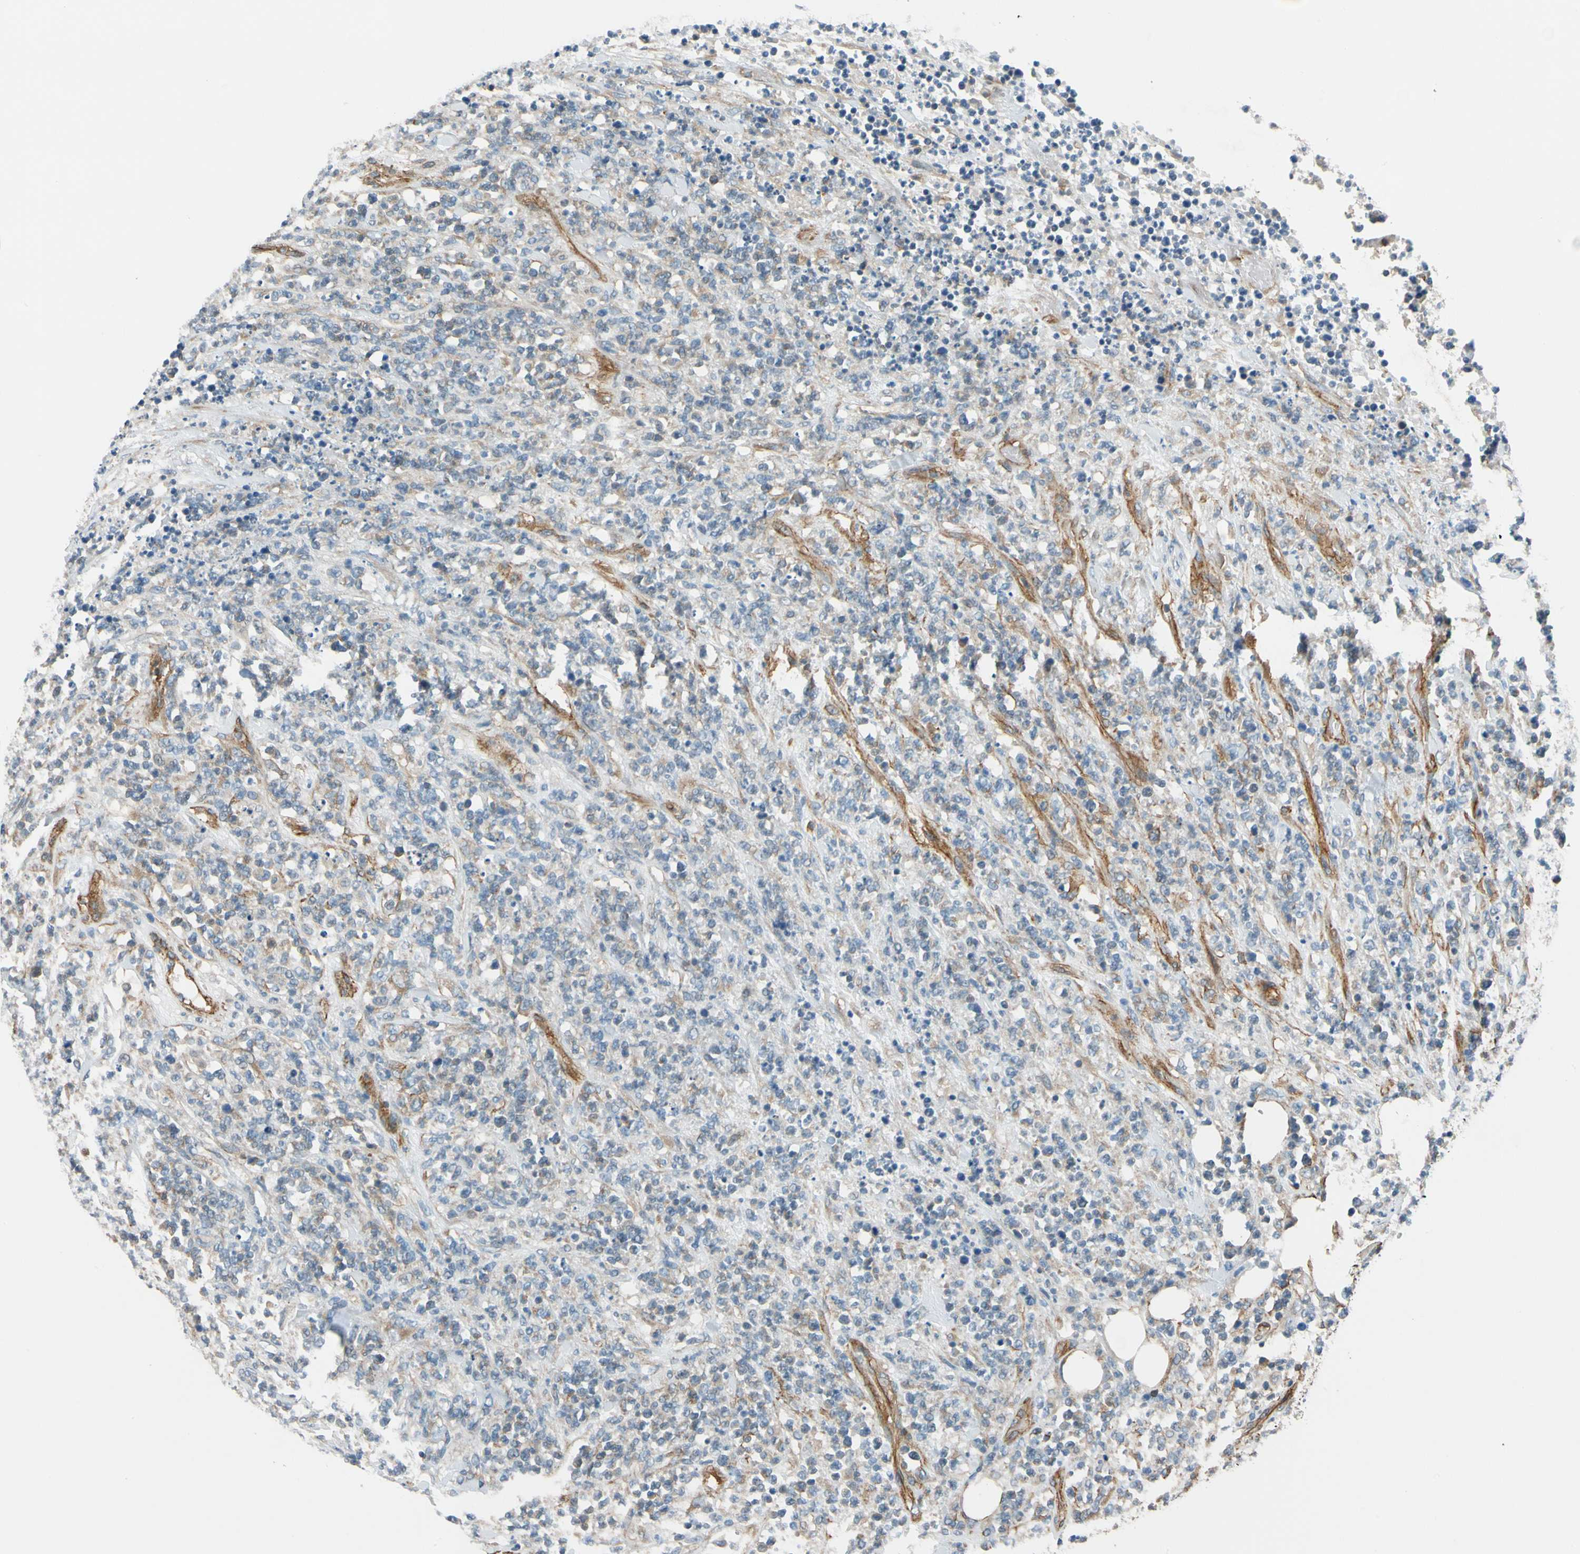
{"staining": {"intensity": "negative", "quantity": "none", "location": "none"}, "tissue": "lymphoma", "cell_type": "Tumor cells", "image_type": "cancer", "snomed": [{"axis": "morphology", "description": "Malignant lymphoma, non-Hodgkin's type, High grade"}, {"axis": "topography", "description": "Soft tissue"}], "caption": "Protein analysis of malignant lymphoma, non-Hodgkin's type (high-grade) reveals no significant expression in tumor cells.", "gene": "SPTAN1", "patient": {"sex": "male", "age": 18}}